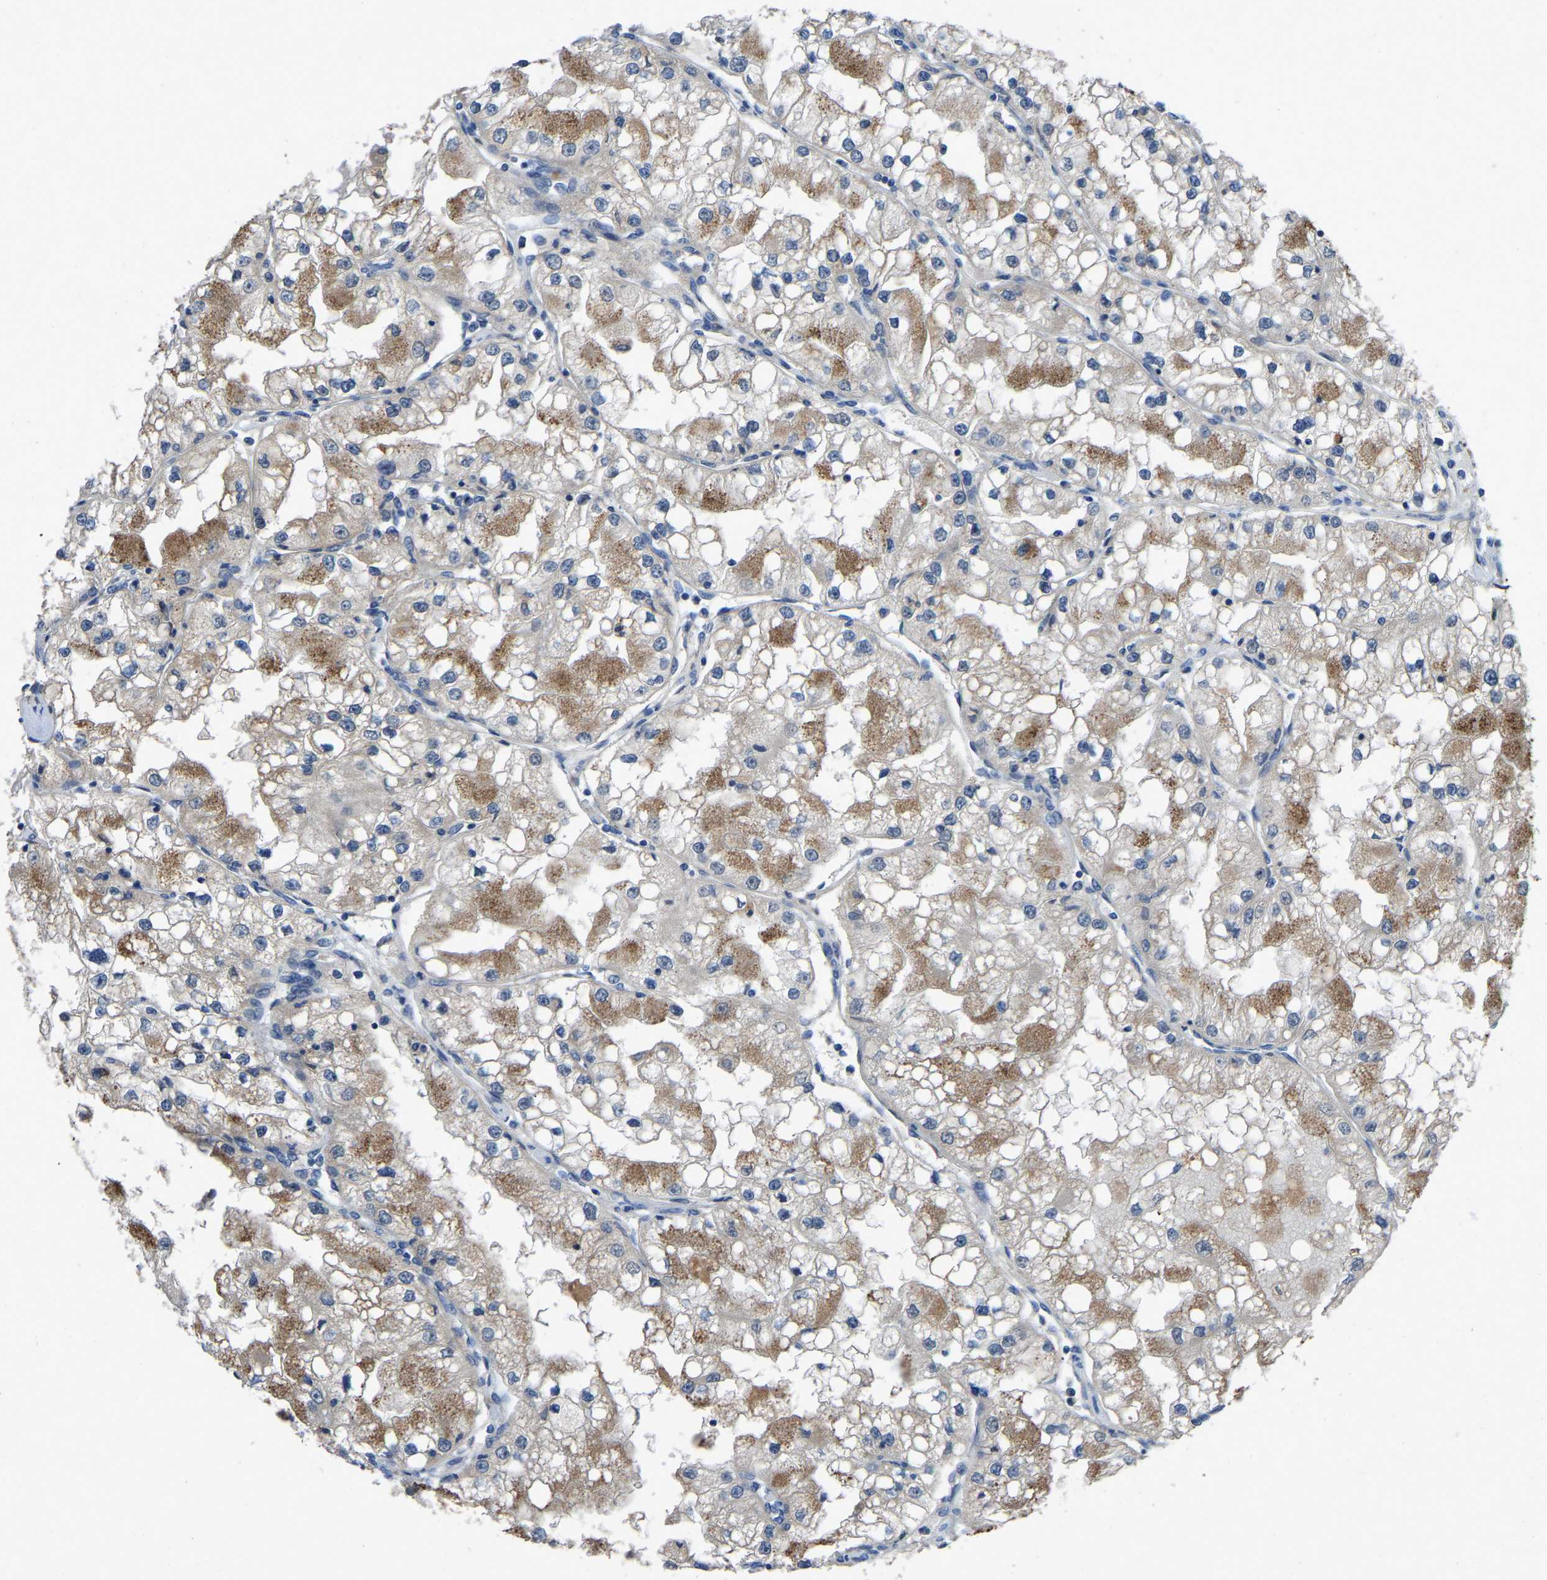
{"staining": {"intensity": "moderate", "quantity": "25%-75%", "location": "cytoplasmic/membranous"}, "tissue": "renal cancer", "cell_type": "Tumor cells", "image_type": "cancer", "snomed": [{"axis": "morphology", "description": "Adenocarcinoma, NOS"}, {"axis": "topography", "description": "Kidney"}], "caption": "Immunohistochemical staining of renal adenocarcinoma displays medium levels of moderate cytoplasmic/membranous protein staining in about 25%-75% of tumor cells.", "gene": "FHIT", "patient": {"sex": "male", "age": 68}}